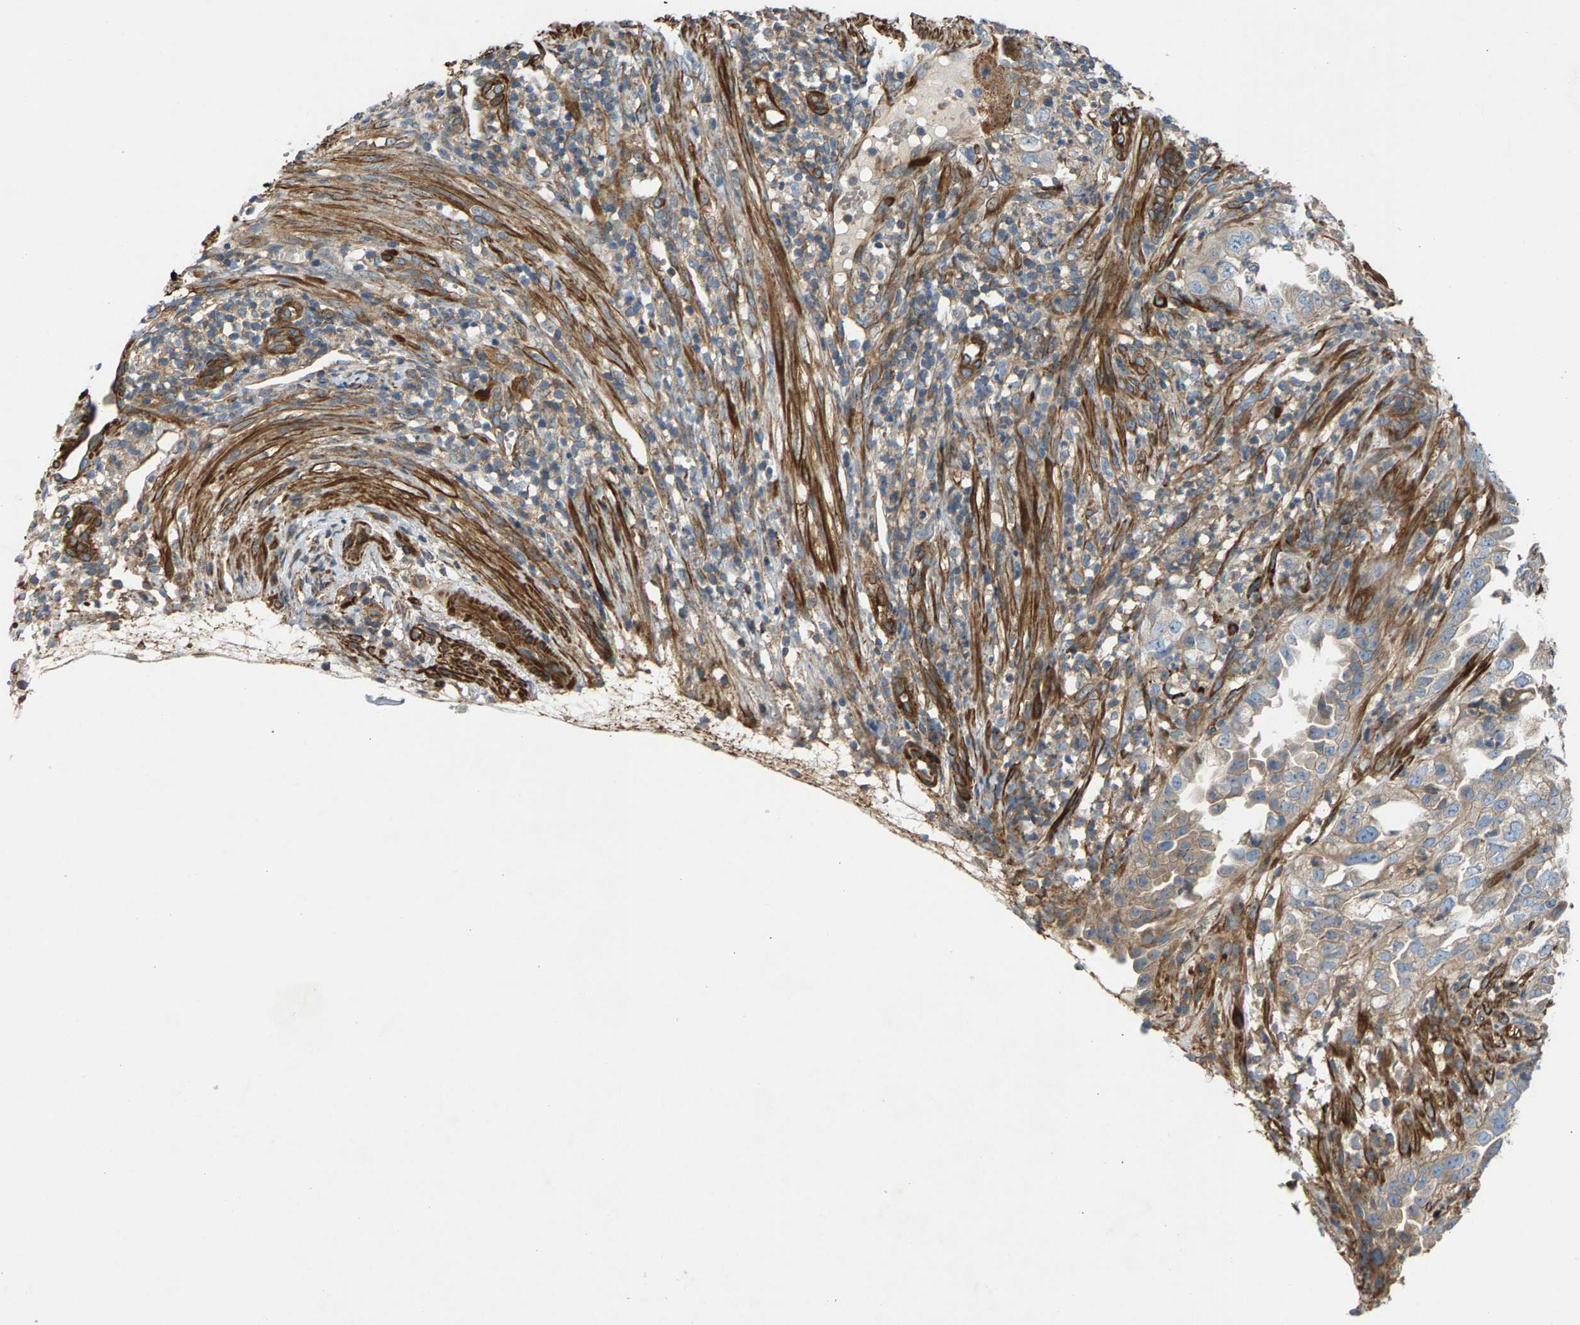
{"staining": {"intensity": "weak", "quantity": ">75%", "location": "cytoplasmic/membranous"}, "tissue": "endometrial cancer", "cell_type": "Tumor cells", "image_type": "cancer", "snomed": [{"axis": "morphology", "description": "Adenocarcinoma, NOS"}, {"axis": "topography", "description": "Endometrium"}], "caption": "Brown immunohistochemical staining in endometrial adenocarcinoma reveals weak cytoplasmic/membranous positivity in approximately >75% of tumor cells.", "gene": "PDCL", "patient": {"sex": "female", "age": 51}}